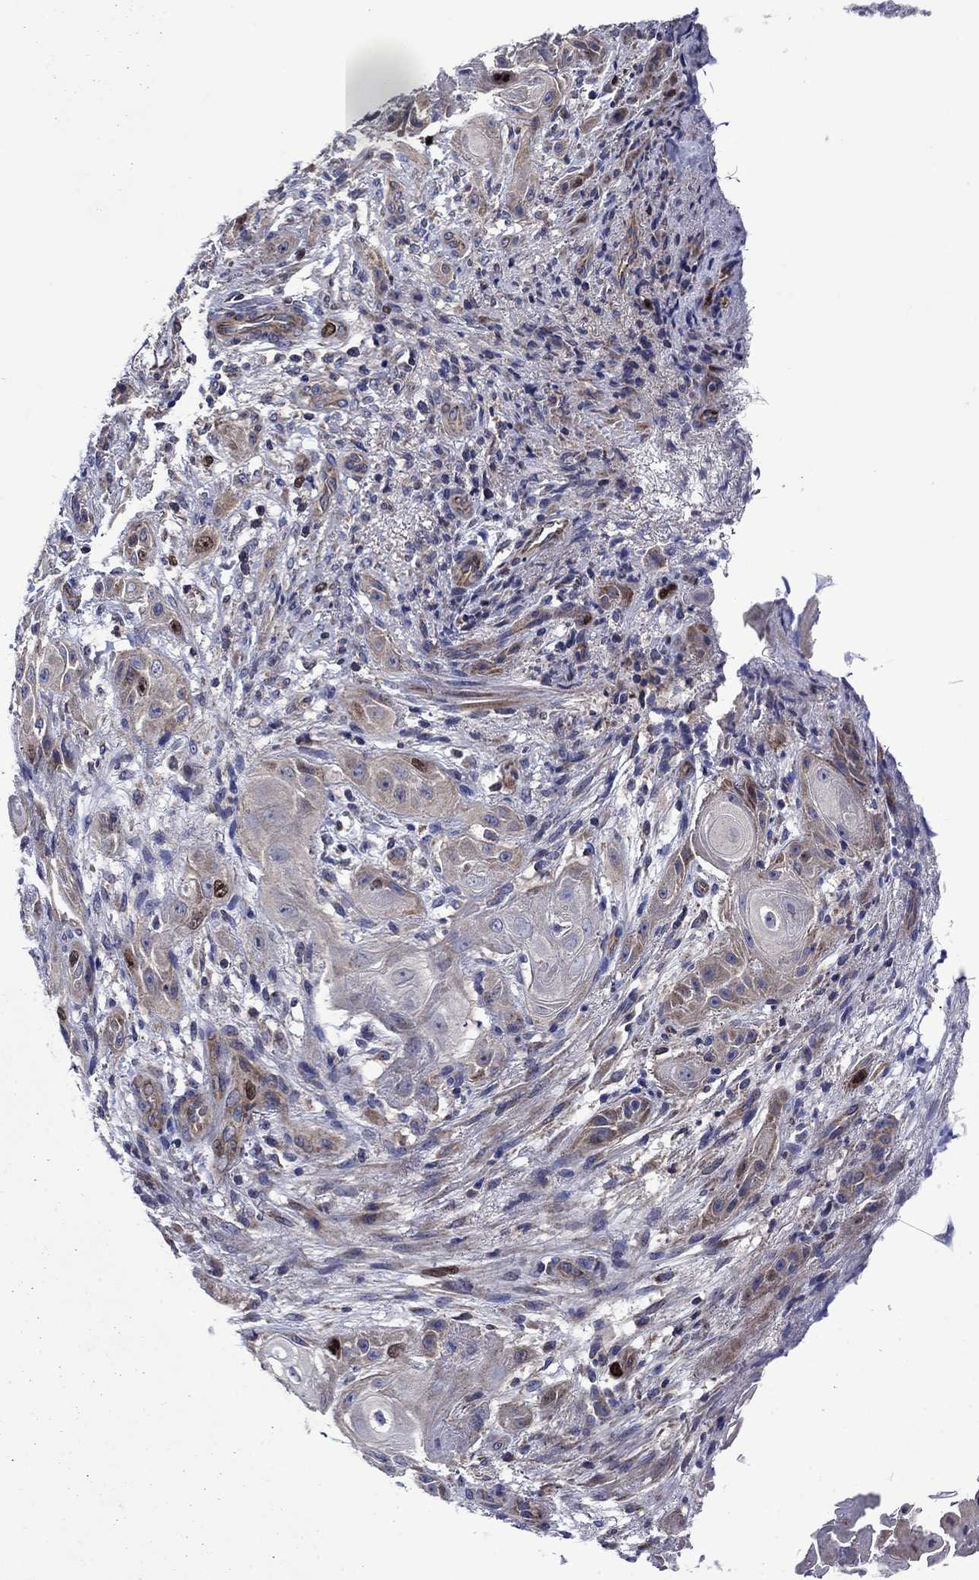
{"staining": {"intensity": "weak", "quantity": "25%-75%", "location": "cytoplasmic/membranous"}, "tissue": "skin cancer", "cell_type": "Tumor cells", "image_type": "cancer", "snomed": [{"axis": "morphology", "description": "Squamous cell carcinoma, NOS"}, {"axis": "topography", "description": "Skin"}], "caption": "Squamous cell carcinoma (skin) stained with a brown dye exhibits weak cytoplasmic/membranous positive positivity in approximately 25%-75% of tumor cells.", "gene": "KIF22", "patient": {"sex": "male", "age": 62}}